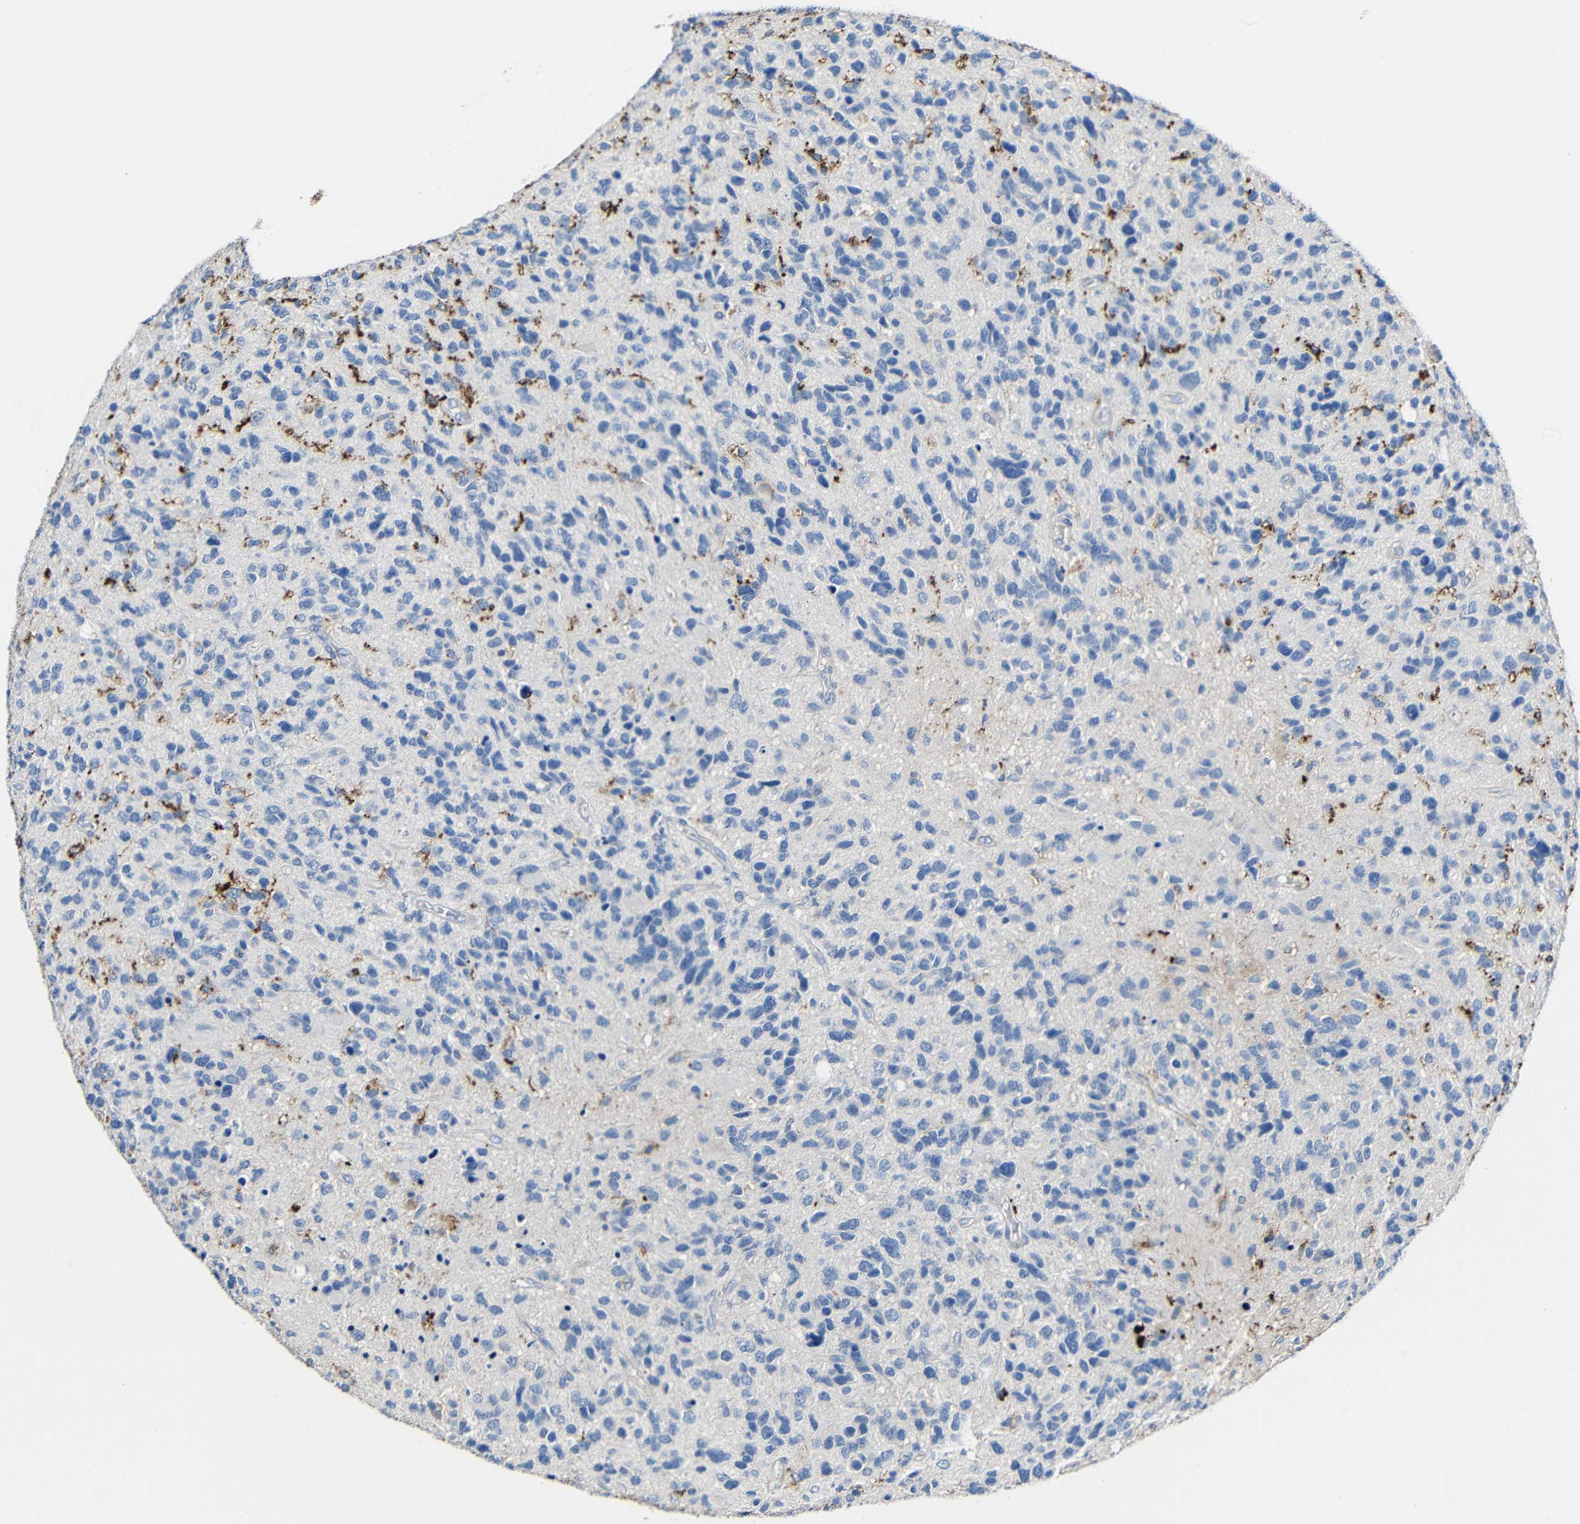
{"staining": {"intensity": "moderate", "quantity": "<25%", "location": "cytoplasmic/membranous"}, "tissue": "glioma", "cell_type": "Tumor cells", "image_type": "cancer", "snomed": [{"axis": "morphology", "description": "Glioma, malignant, High grade"}, {"axis": "topography", "description": "Brain"}], "caption": "This image demonstrates malignant glioma (high-grade) stained with immunohistochemistry to label a protein in brown. The cytoplasmic/membranous of tumor cells show moderate positivity for the protein. Nuclei are counter-stained blue.", "gene": "HLA-DMA", "patient": {"sex": "female", "age": 58}}